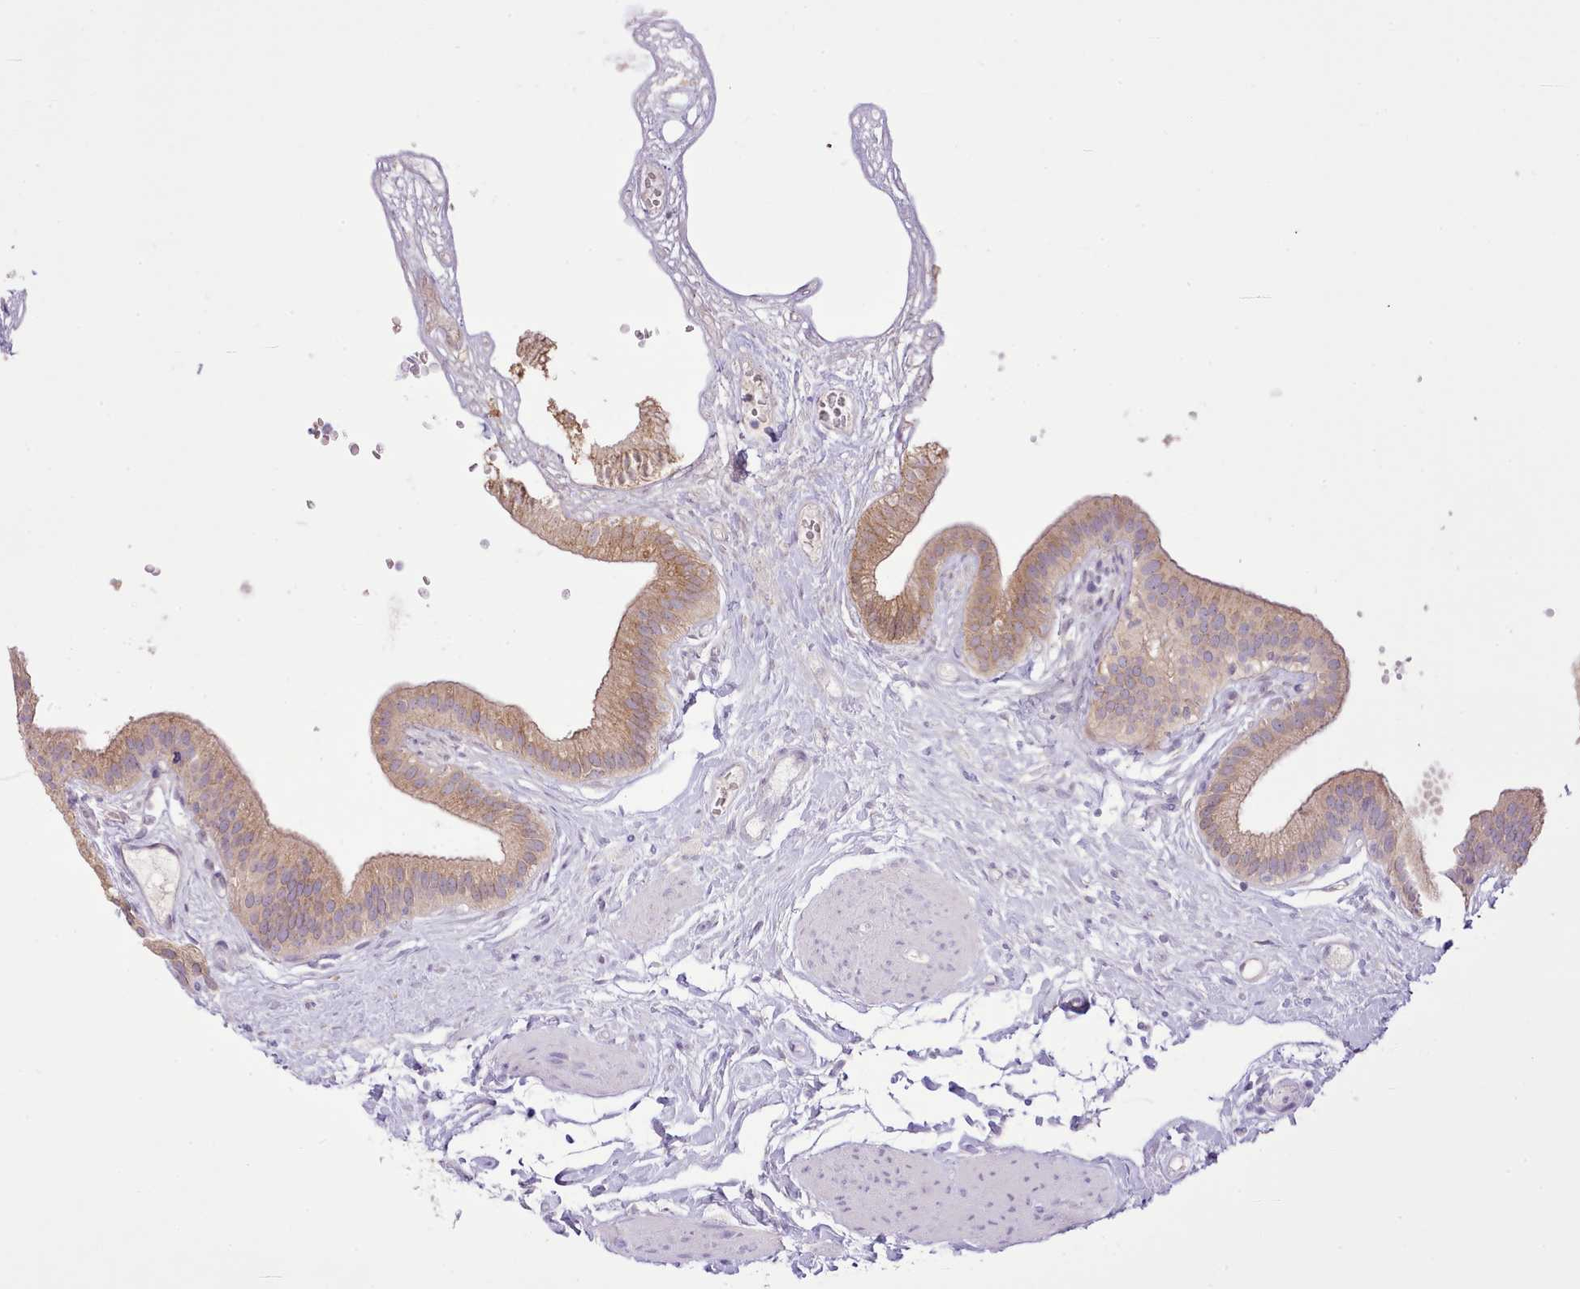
{"staining": {"intensity": "moderate", "quantity": ">75%", "location": "cytoplasmic/membranous"}, "tissue": "gallbladder", "cell_type": "Glandular cells", "image_type": "normal", "snomed": [{"axis": "morphology", "description": "Normal tissue, NOS"}, {"axis": "topography", "description": "Gallbladder"}], "caption": "Protein expression analysis of unremarkable human gallbladder reveals moderate cytoplasmic/membranous expression in about >75% of glandular cells. The staining was performed using DAB to visualize the protein expression in brown, while the nuclei were stained in blue with hematoxylin (Magnification: 20x).", "gene": "CCL1", "patient": {"sex": "female", "age": 54}}